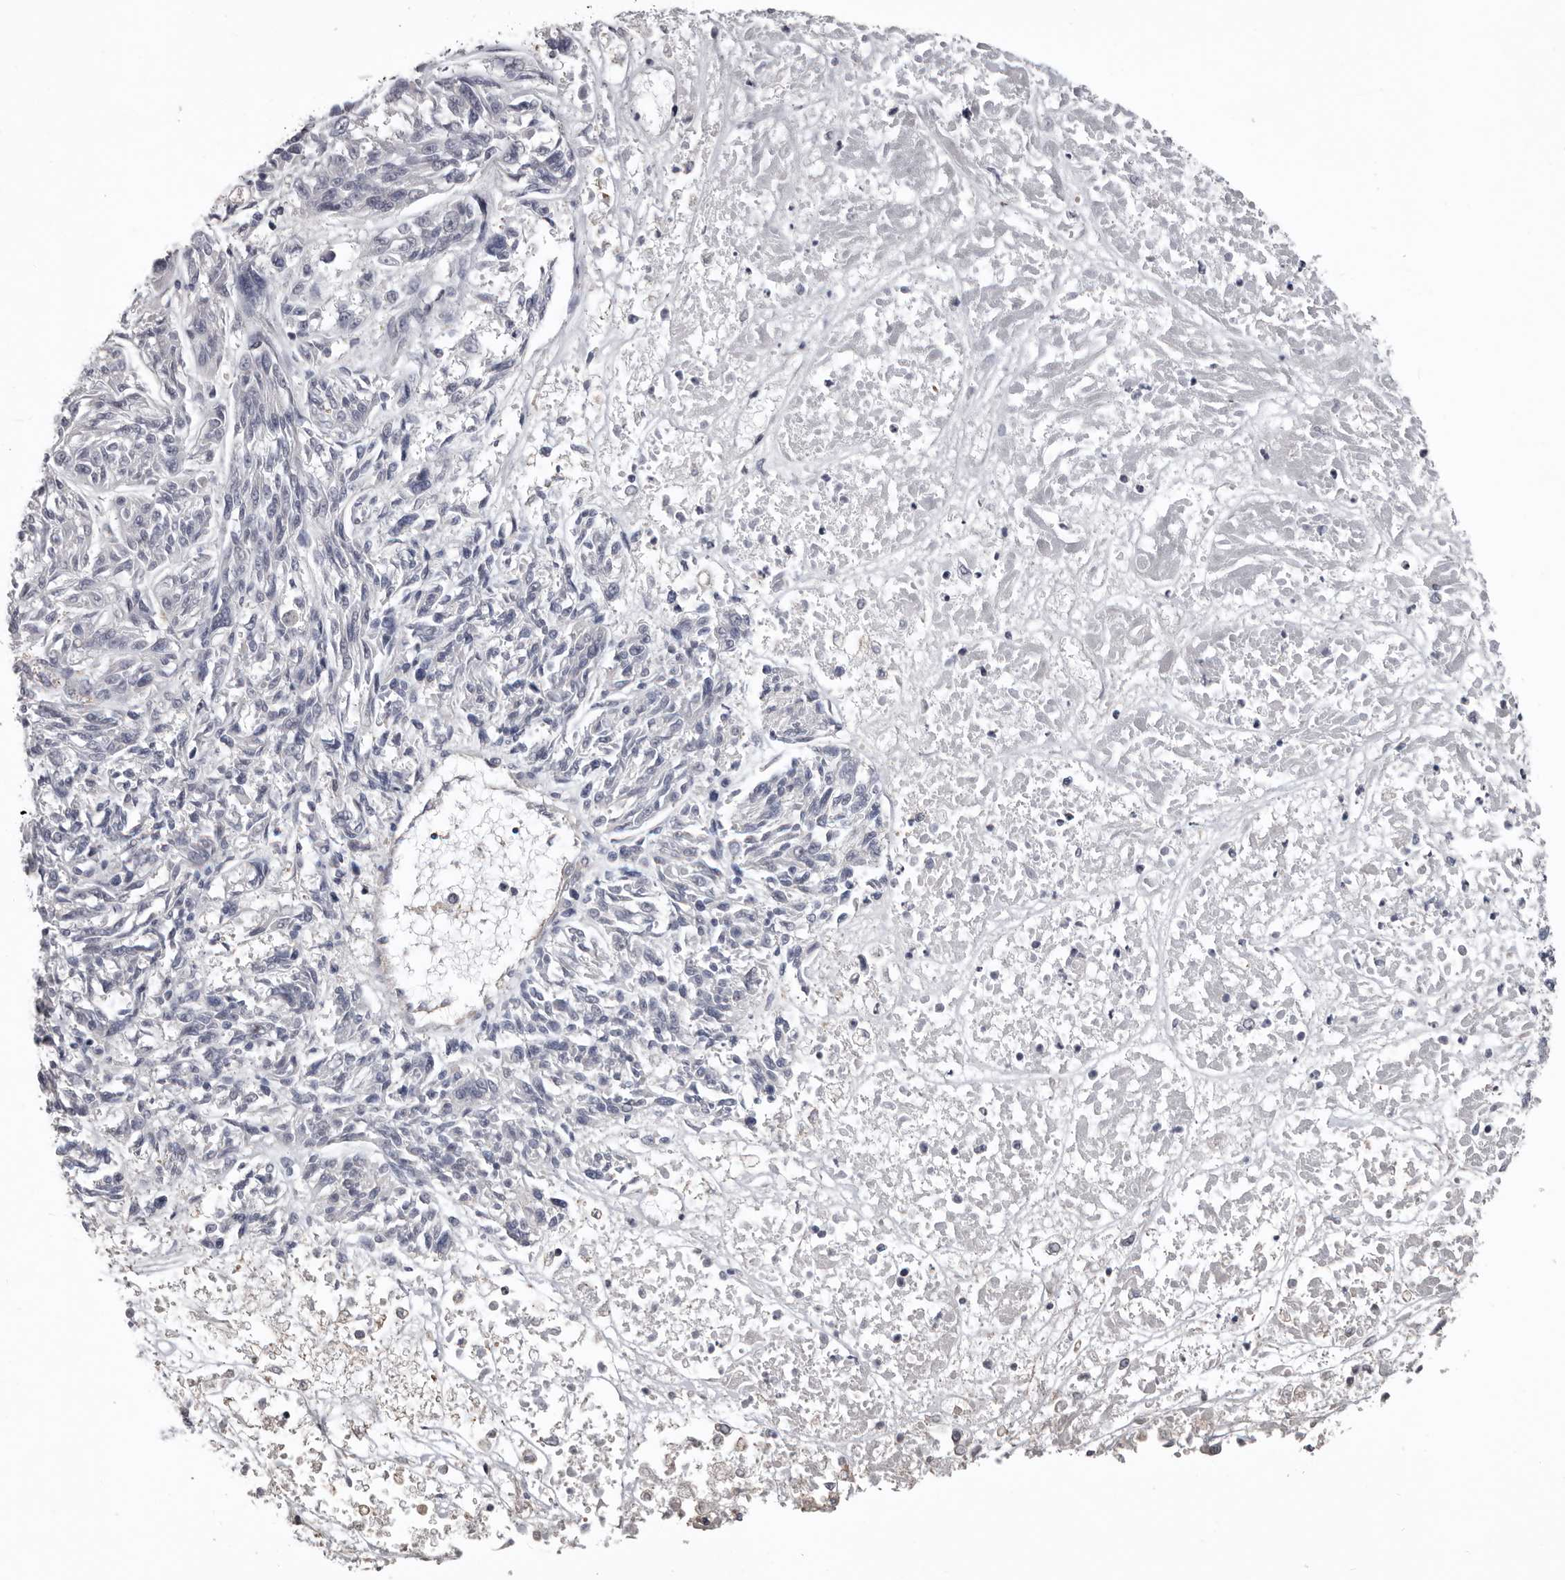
{"staining": {"intensity": "negative", "quantity": "none", "location": "none"}, "tissue": "melanoma", "cell_type": "Tumor cells", "image_type": "cancer", "snomed": [{"axis": "morphology", "description": "Malignant melanoma, NOS"}, {"axis": "topography", "description": "Skin"}], "caption": "Photomicrograph shows no protein positivity in tumor cells of malignant melanoma tissue. (DAB immunohistochemistry (IHC) with hematoxylin counter stain).", "gene": "RNF217", "patient": {"sex": "male", "age": 53}}